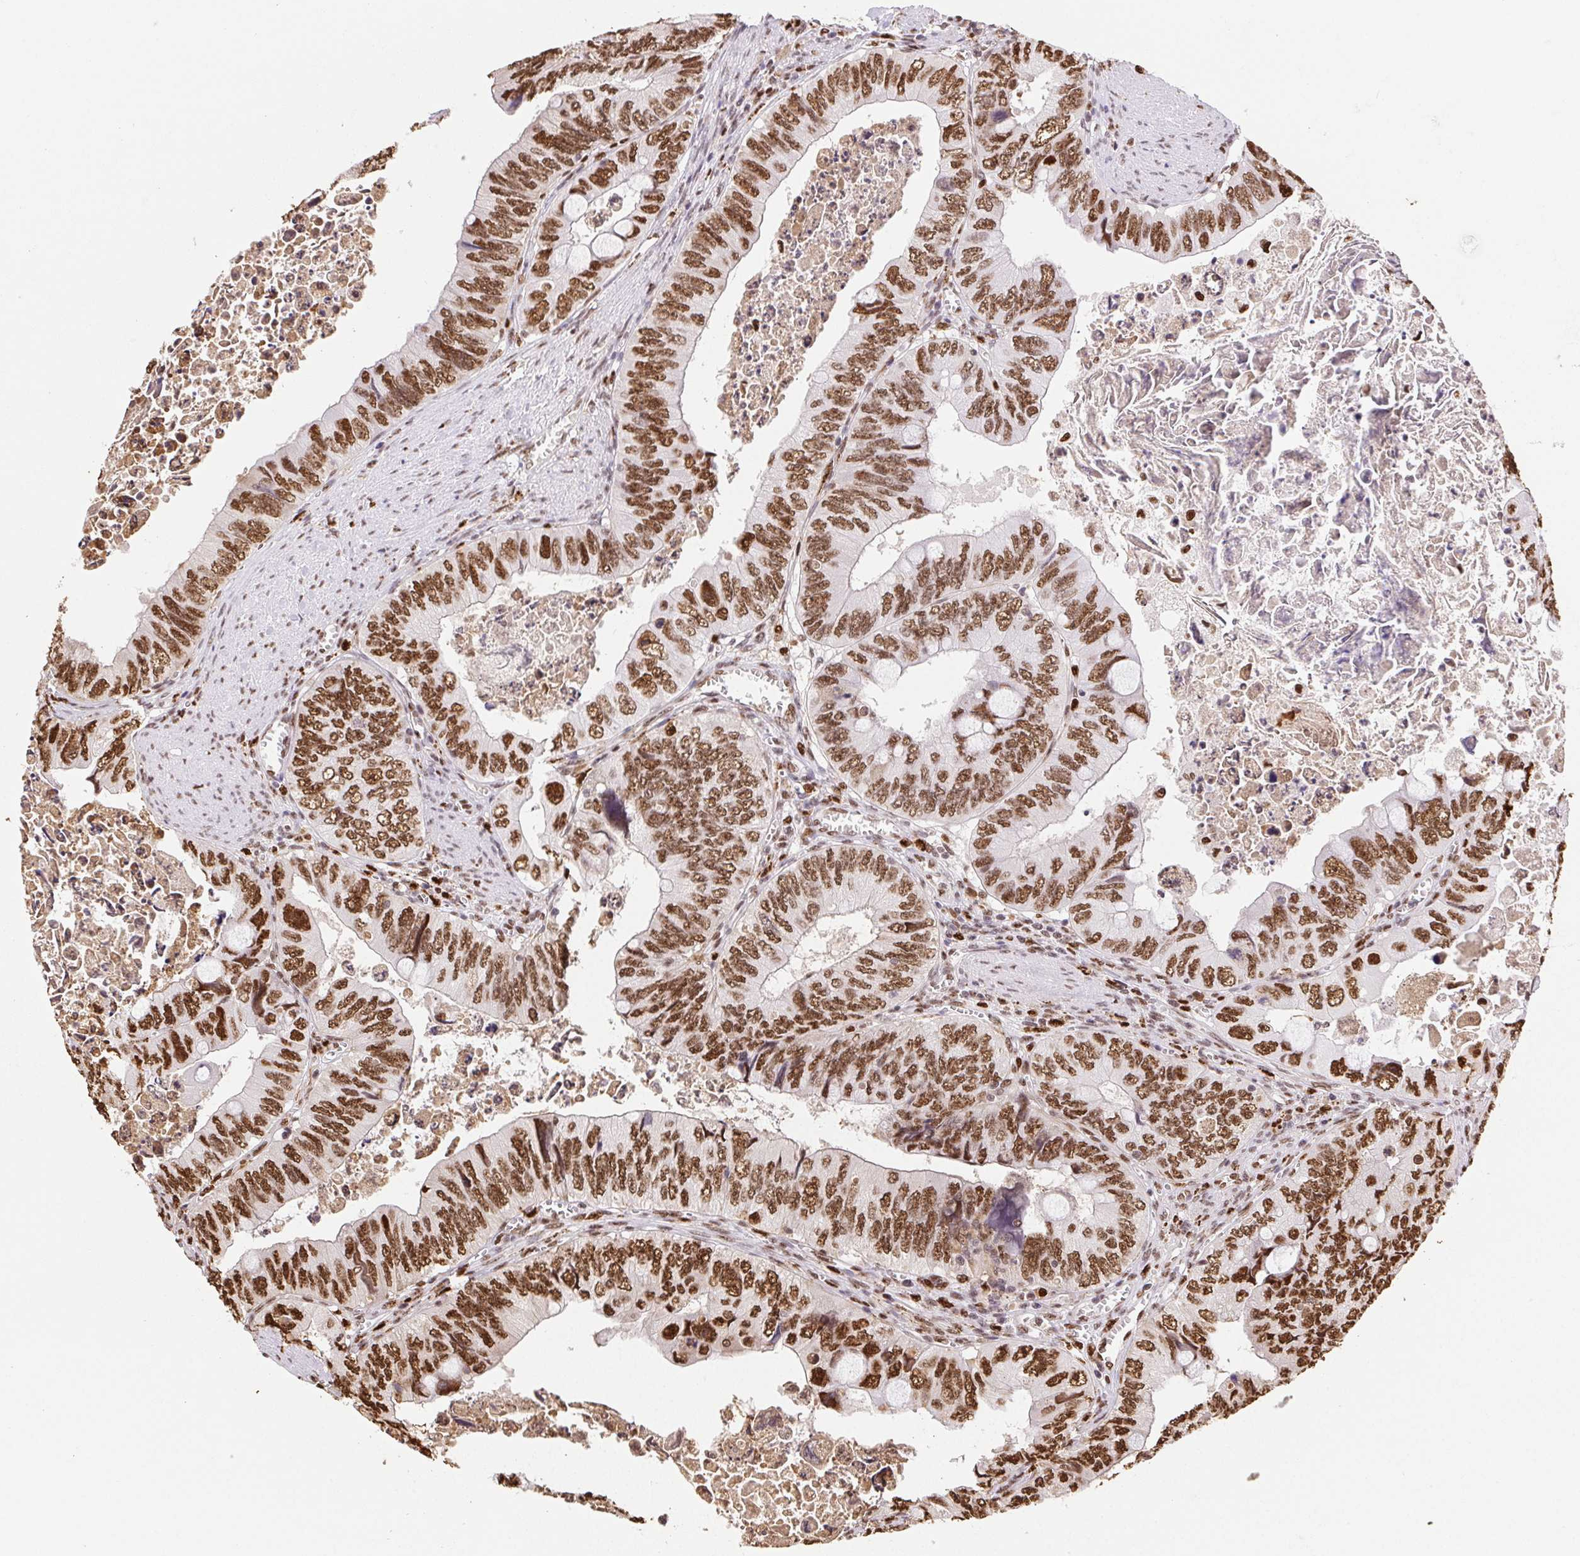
{"staining": {"intensity": "strong", "quantity": ">75%", "location": "nuclear"}, "tissue": "colorectal cancer", "cell_type": "Tumor cells", "image_type": "cancer", "snomed": [{"axis": "morphology", "description": "Adenocarcinoma, NOS"}, {"axis": "topography", "description": "Colon"}], "caption": "Human colorectal cancer stained for a protein (brown) shows strong nuclear positive staining in approximately >75% of tumor cells.", "gene": "SET", "patient": {"sex": "female", "age": 84}}